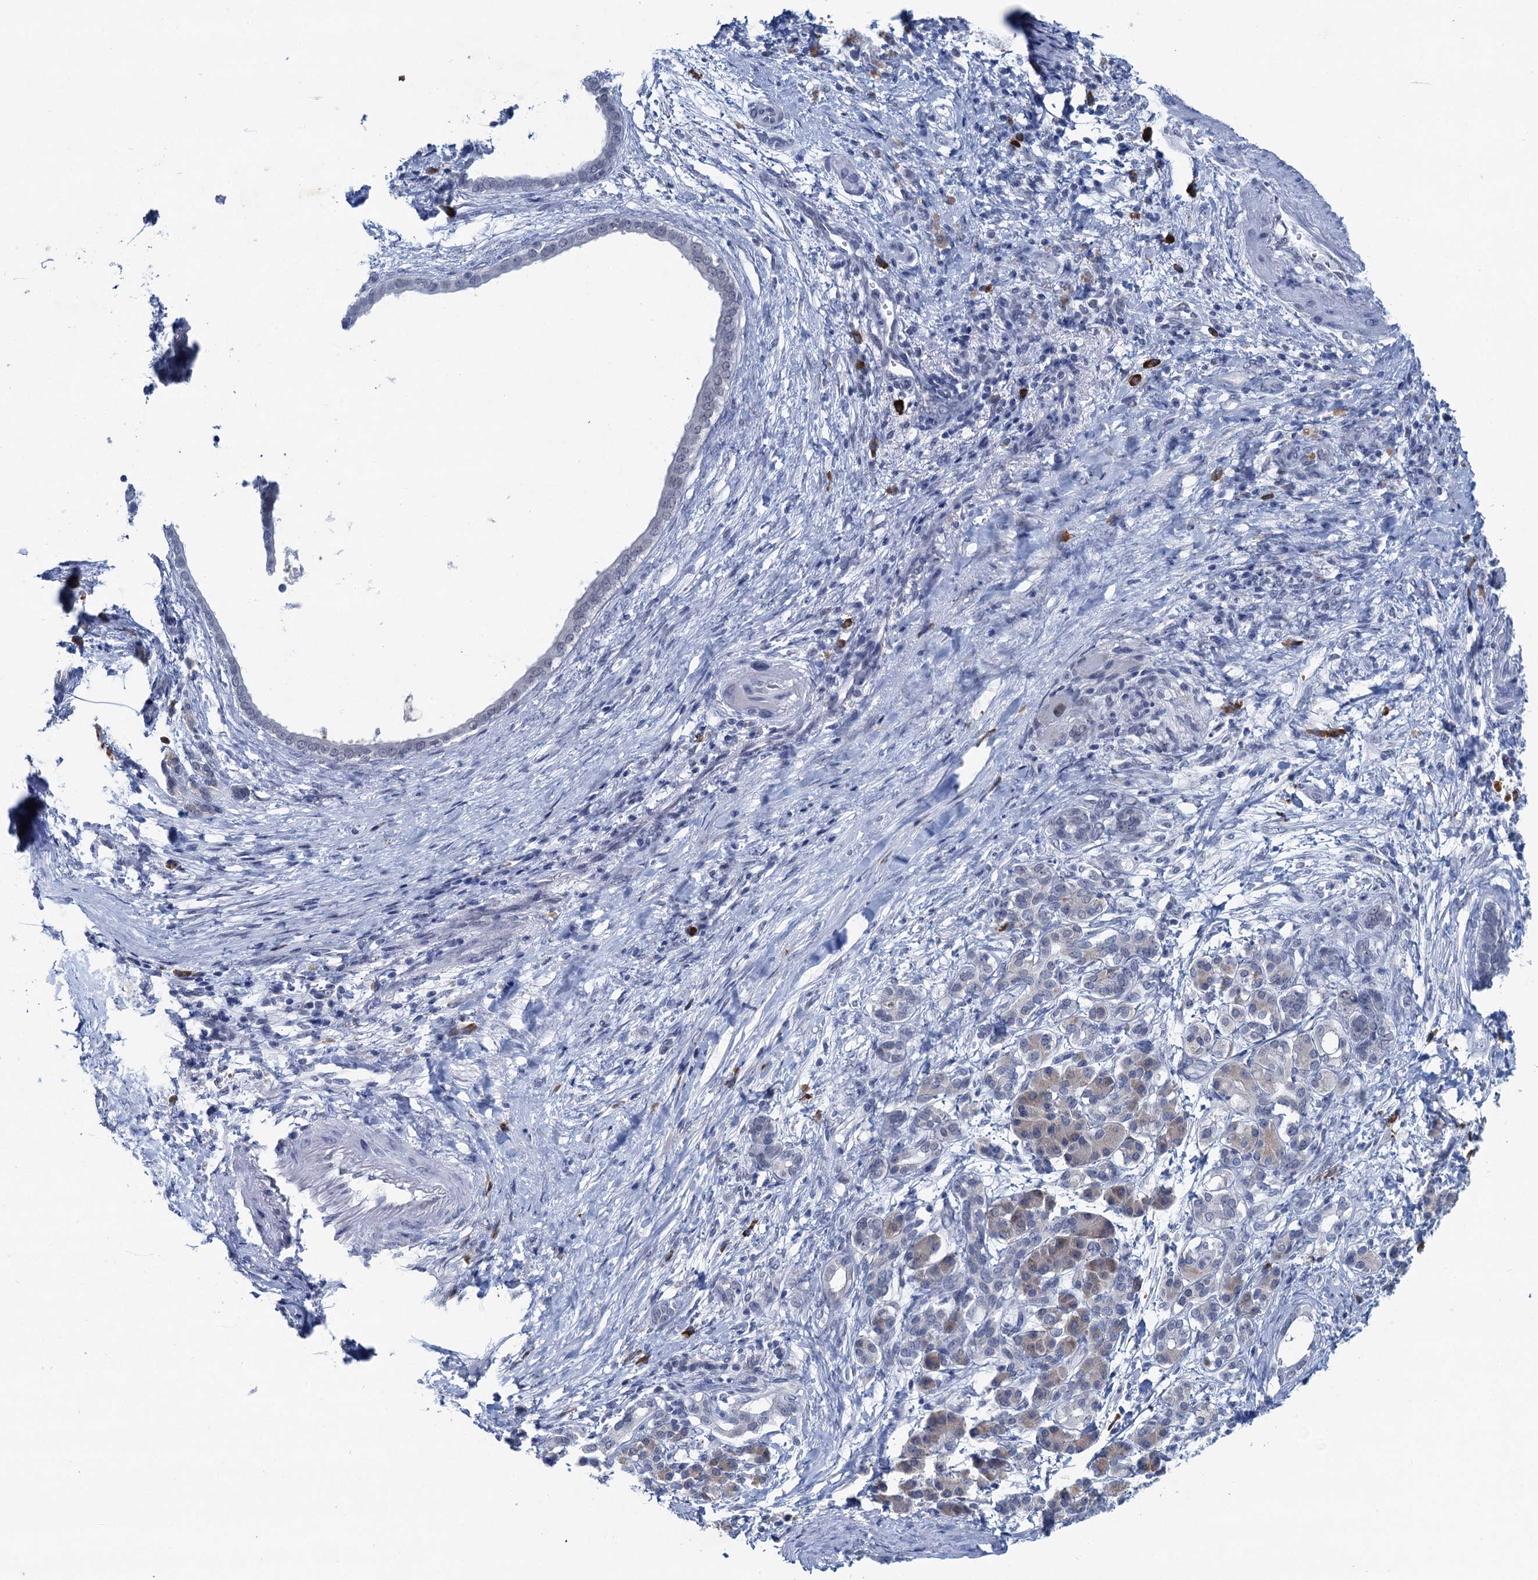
{"staining": {"intensity": "negative", "quantity": "none", "location": "none"}, "tissue": "pancreatic cancer", "cell_type": "Tumor cells", "image_type": "cancer", "snomed": [{"axis": "morphology", "description": "Adenocarcinoma, NOS"}, {"axis": "topography", "description": "Pancreas"}], "caption": "High magnification brightfield microscopy of adenocarcinoma (pancreatic) stained with DAB (3,3'-diaminobenzidine) (brown) and counterstained with hematoxylin (blue): tumor cells show no significant expression. (Brightfield microscopy of DAB immunohistochemistry at high magnification).", "gene": "HAPSTR1", "patient": {"sex": "female", "age": 55}}